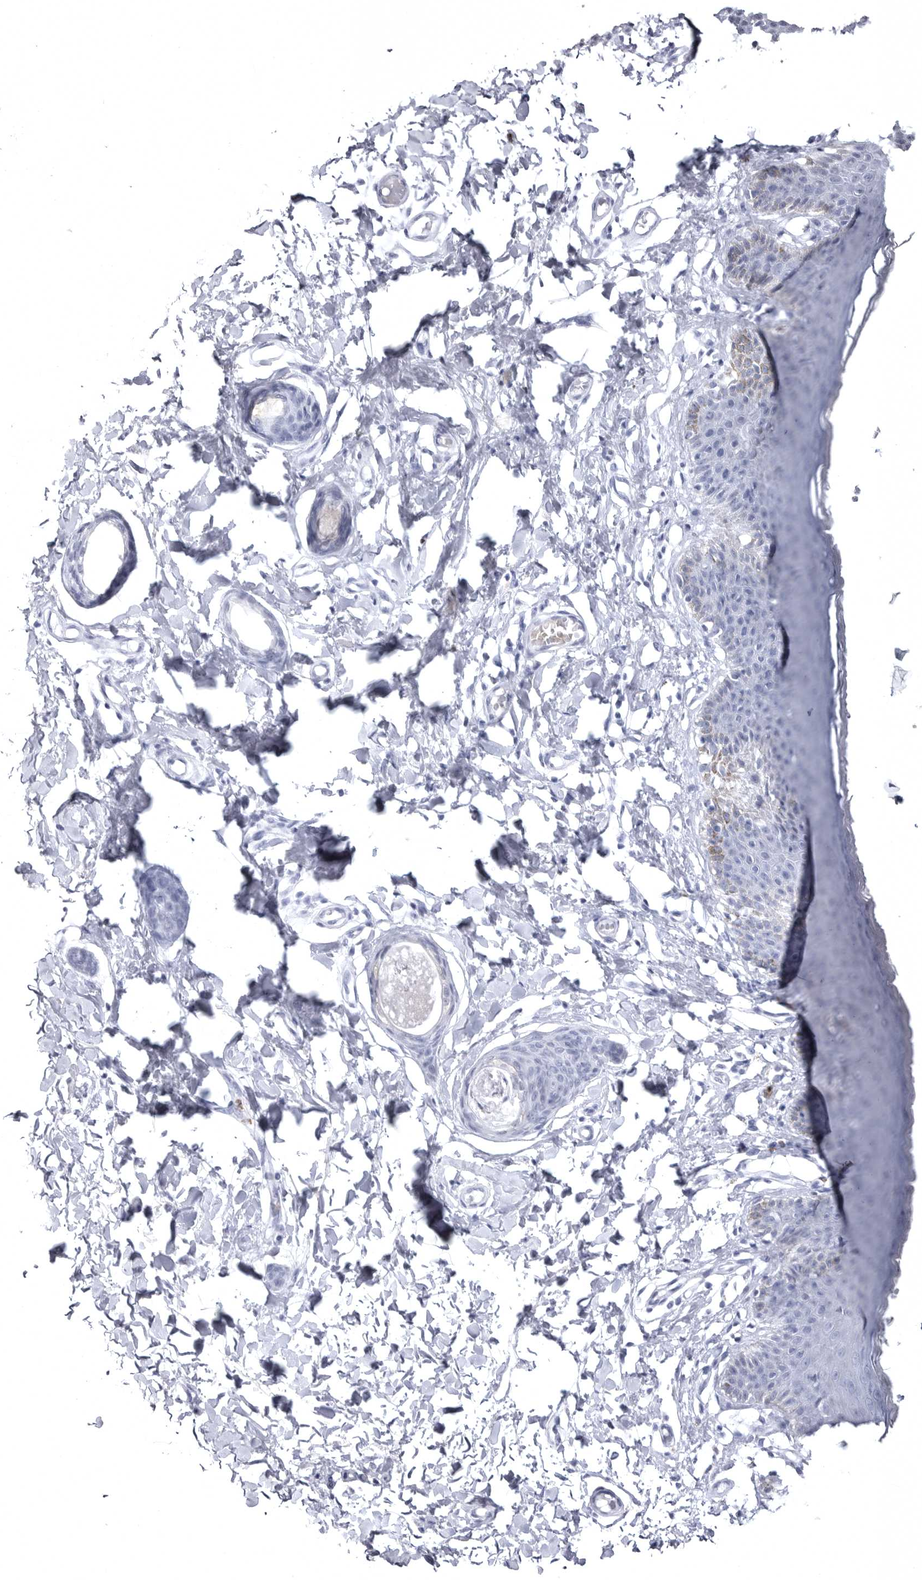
{"staining": {"intensity": "negative", "quantity": "none", "location": "none"}, "tissue": "skin", "cell_type": "Epidermal cells", "image_type": "normal", "snomed": [{"axis": "morphology", "description": "Normal tissue, NOS"}, {"axis": "topography", "description": "Vulva"}], "caption": "IHC histopathology image of unremarkable skin stained for a protein (brown), which exhibits no positivity in epidermal cells.", "gene": "STAP2", "patient": {"sex": "female", "age": 66}}